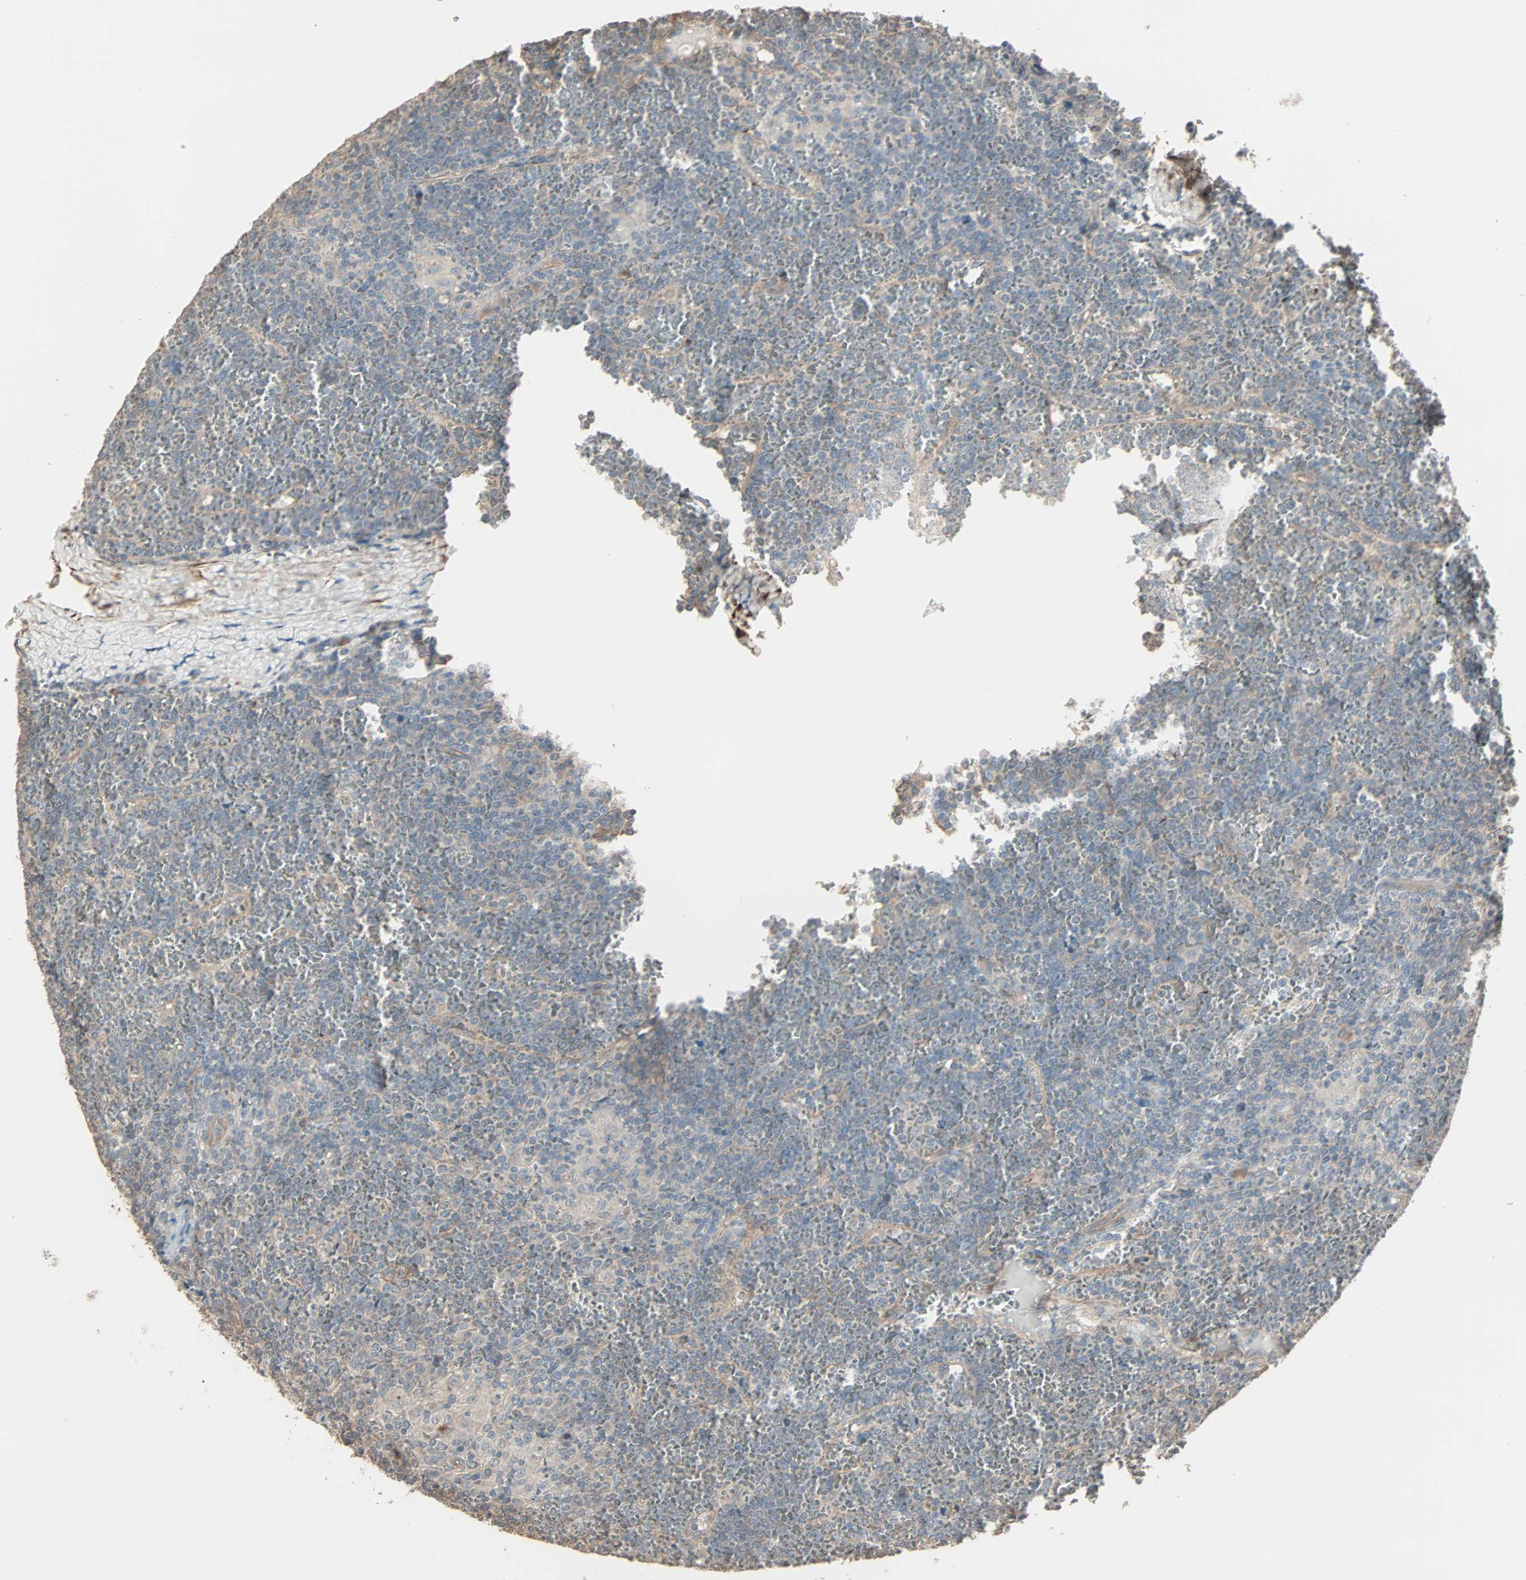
{"staining": {"intensity": "negative", "quantity": "none", "location": "none"}, "tissue": "lymphoma", "cell_type": "Tumor cells", "image_type": "cancer", "snomed": [{"axis": "morphology", "description": "Malignant lymphoma, non-Hodgkin's type, Low grade"}, {"axis": "topography", "description": "Spleen"}], "caption": "IHC photomicrograph of neoplastic tissue: human lymphoma stained with DAB (3,3'-diaminobenzidine) demonstrates no significant protein staining in tumor cells.", "gene": "GALNT3", "patient": {"sex": "female", "age": 19}}